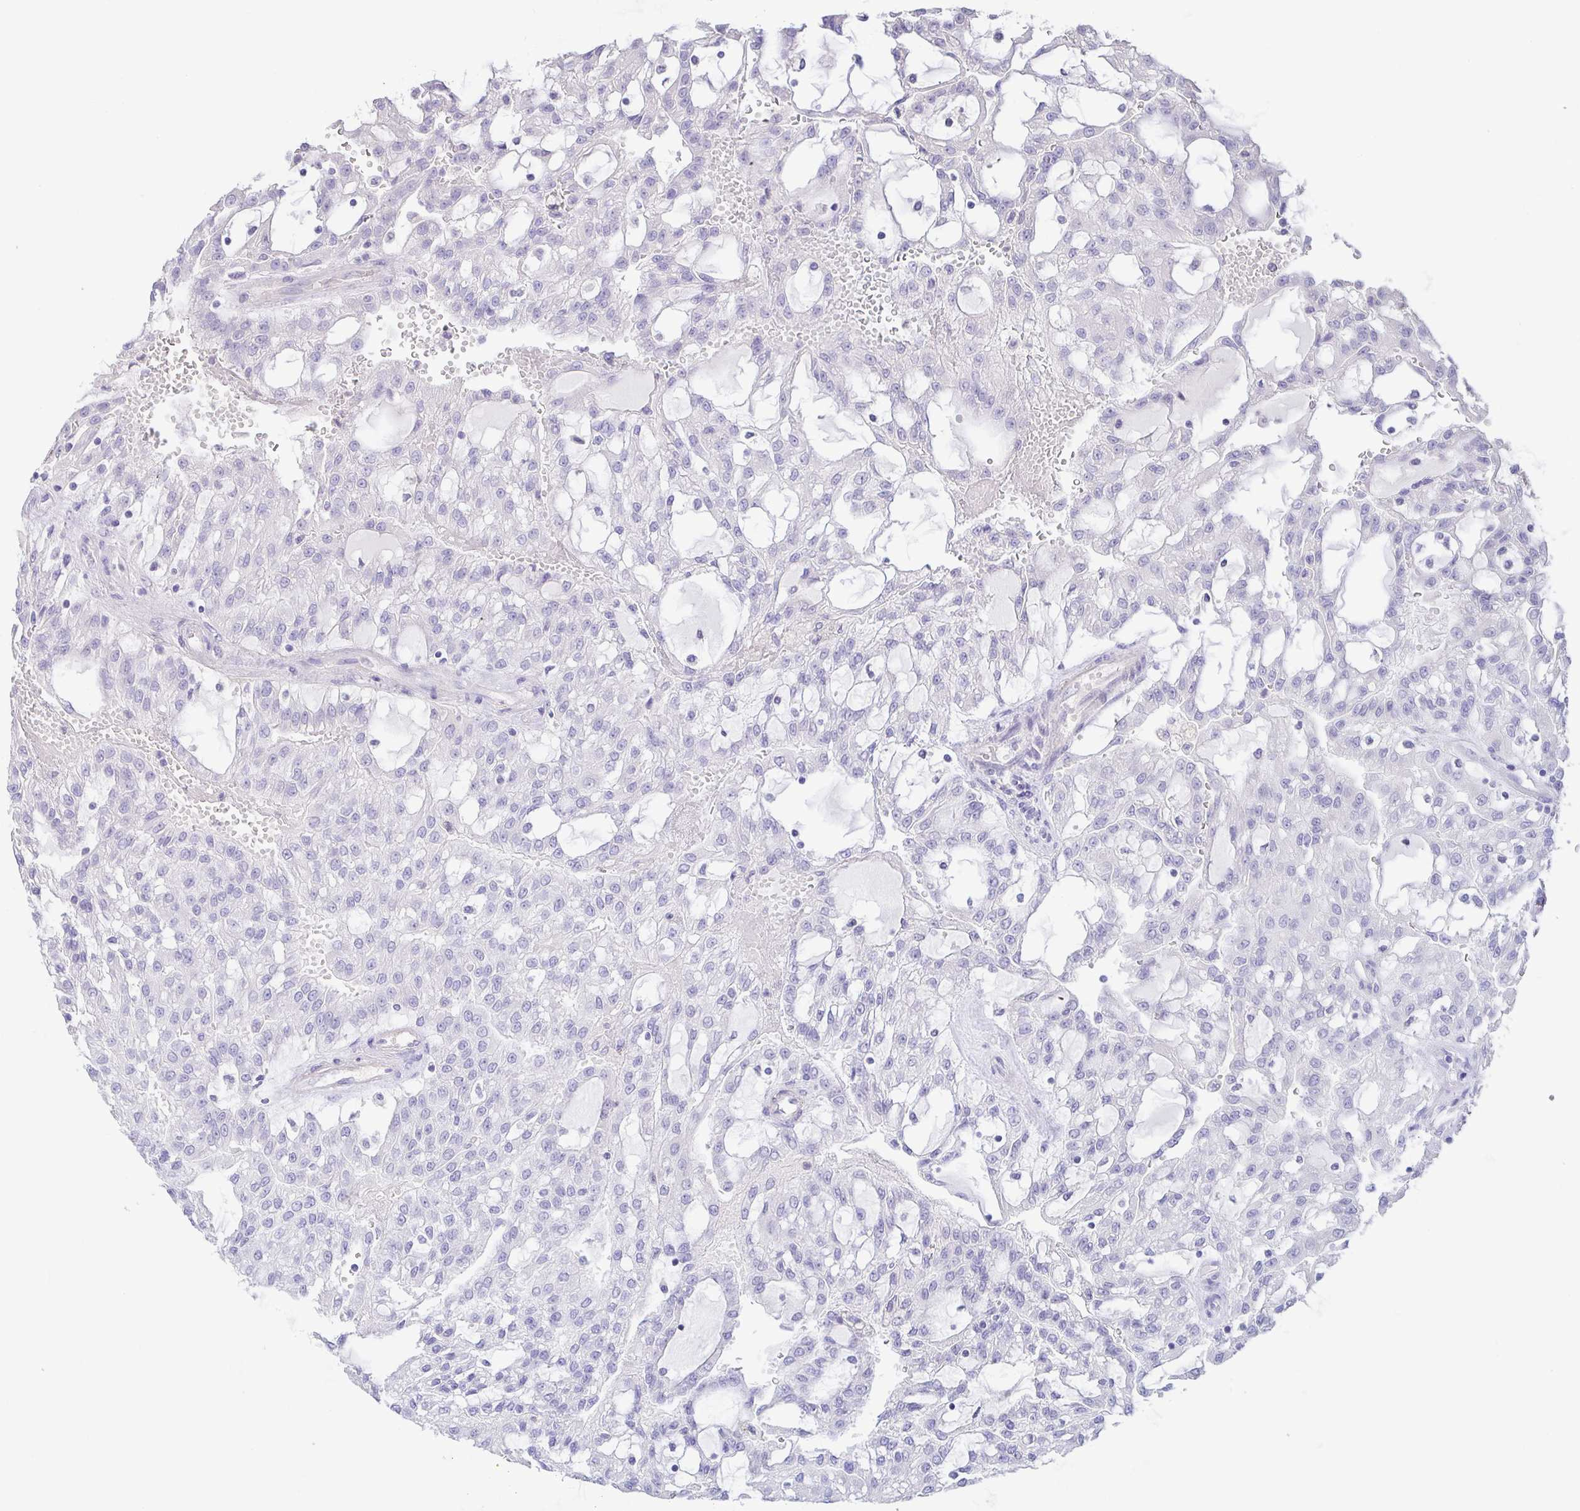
{"staining": {"intensity": "negative", "quantity": "none", "location": "none"}, "tissue": "renal cancer", "cell_type": "Tumor cells", "image_type": "cancer", "snomed": [{"axis": "morphology", "description": "Adenocarcinoma, NOS"}, {"axis": "topography", "description": "Kidney"}], "caption": "Human renal adenocarcinoma stained for a protein using immunohistochemistry displays no expression in tumor cells.", "gene": "PYGM", "patient": {"sex": "male", "age": 63}}